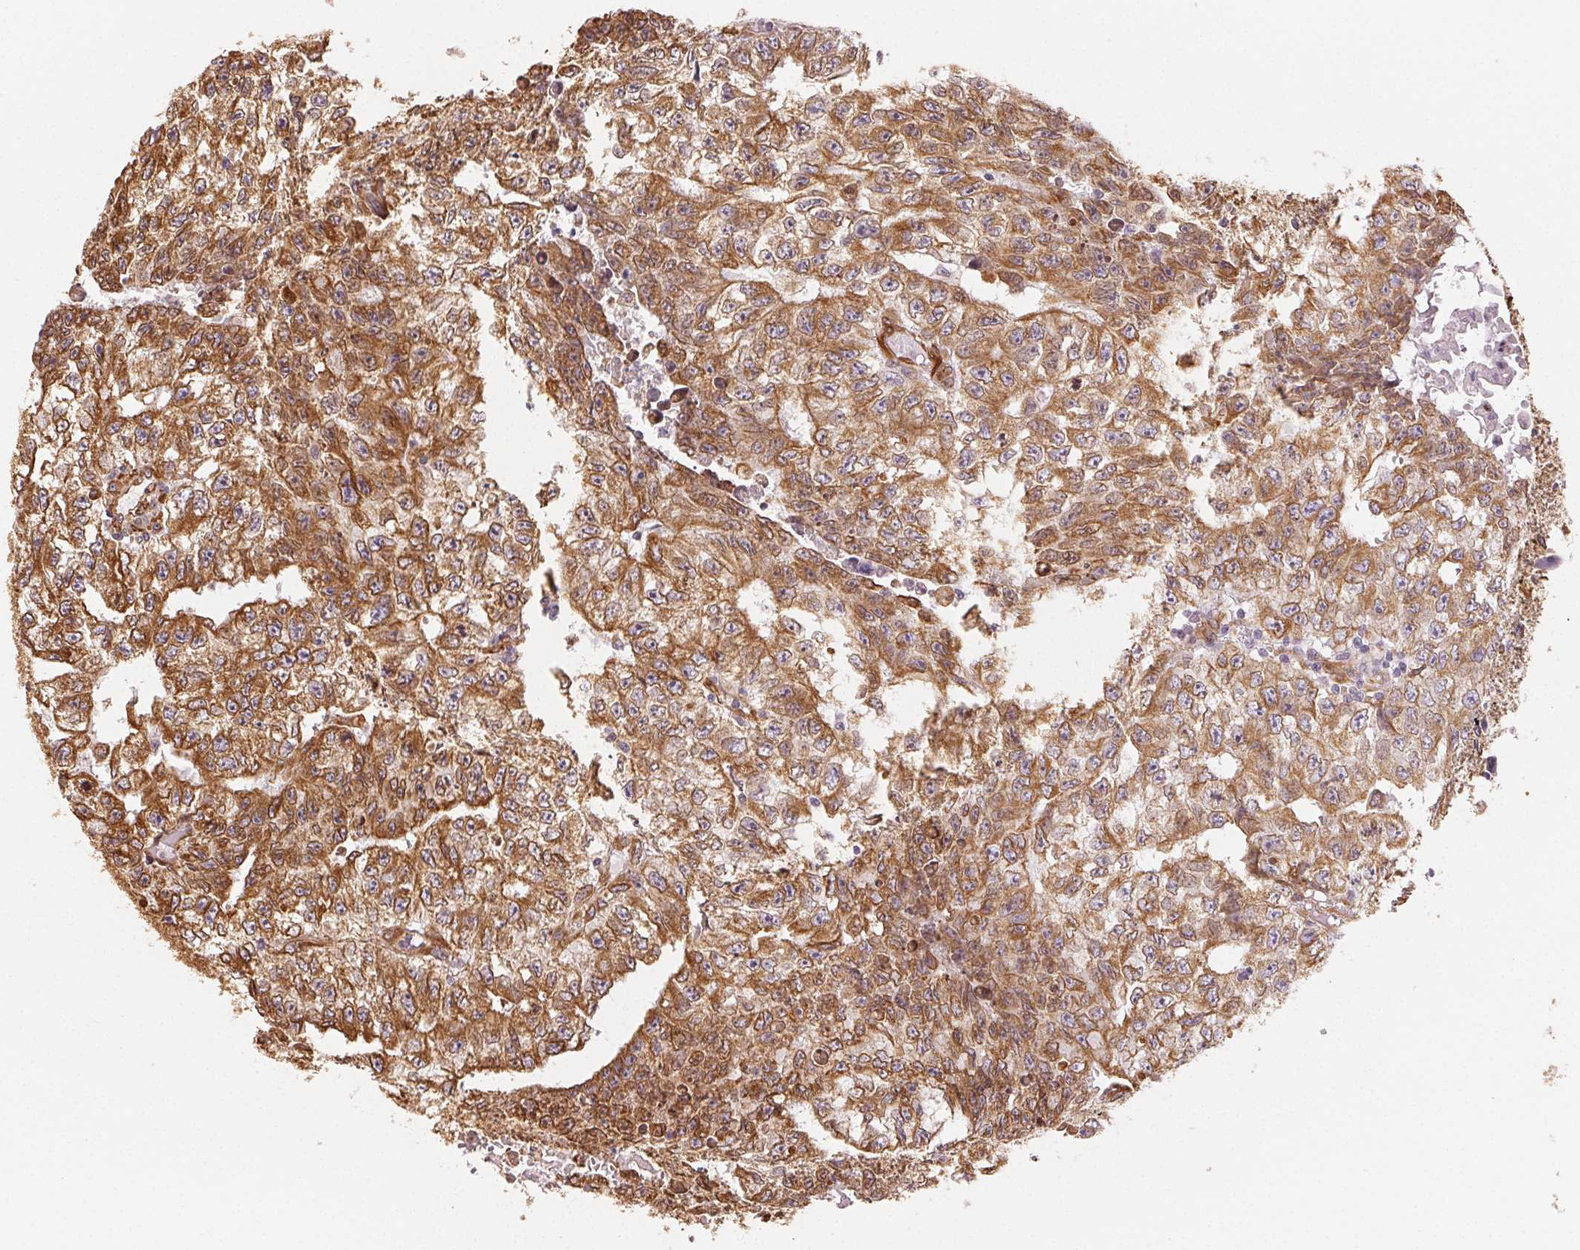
{"staining": {"intensity": "strong", "quantity": ">75%", "location": "cytoplasmic/membranous"}, "tissue": "testis cancer", "cell_type": "Tumor cells", "image_type": "cancer", "snomed": [{"axis": "morphology", "description": "Carcinoma, Embryonal, NOS"}, {"axis": "morphology", "description": "Teratoma, malignant, NOS"}, {"axis": "topography", "description": "Testis"}], "caption": "DAB (3,3'-diaminobenzidine) immunohistochemical staining of malignant teratoma (testis) reveals strong cytoplasmic/membranous protein staining in approximately >75% of tumor cells. The staining was performed using DAB (3,3'-diaminobenzidine), with brown indicating positive protein expression. Nuclei are stained blue with hematoxylin.", "gene": "RCN3", "patient": {"sex": "male", "age": 24}}